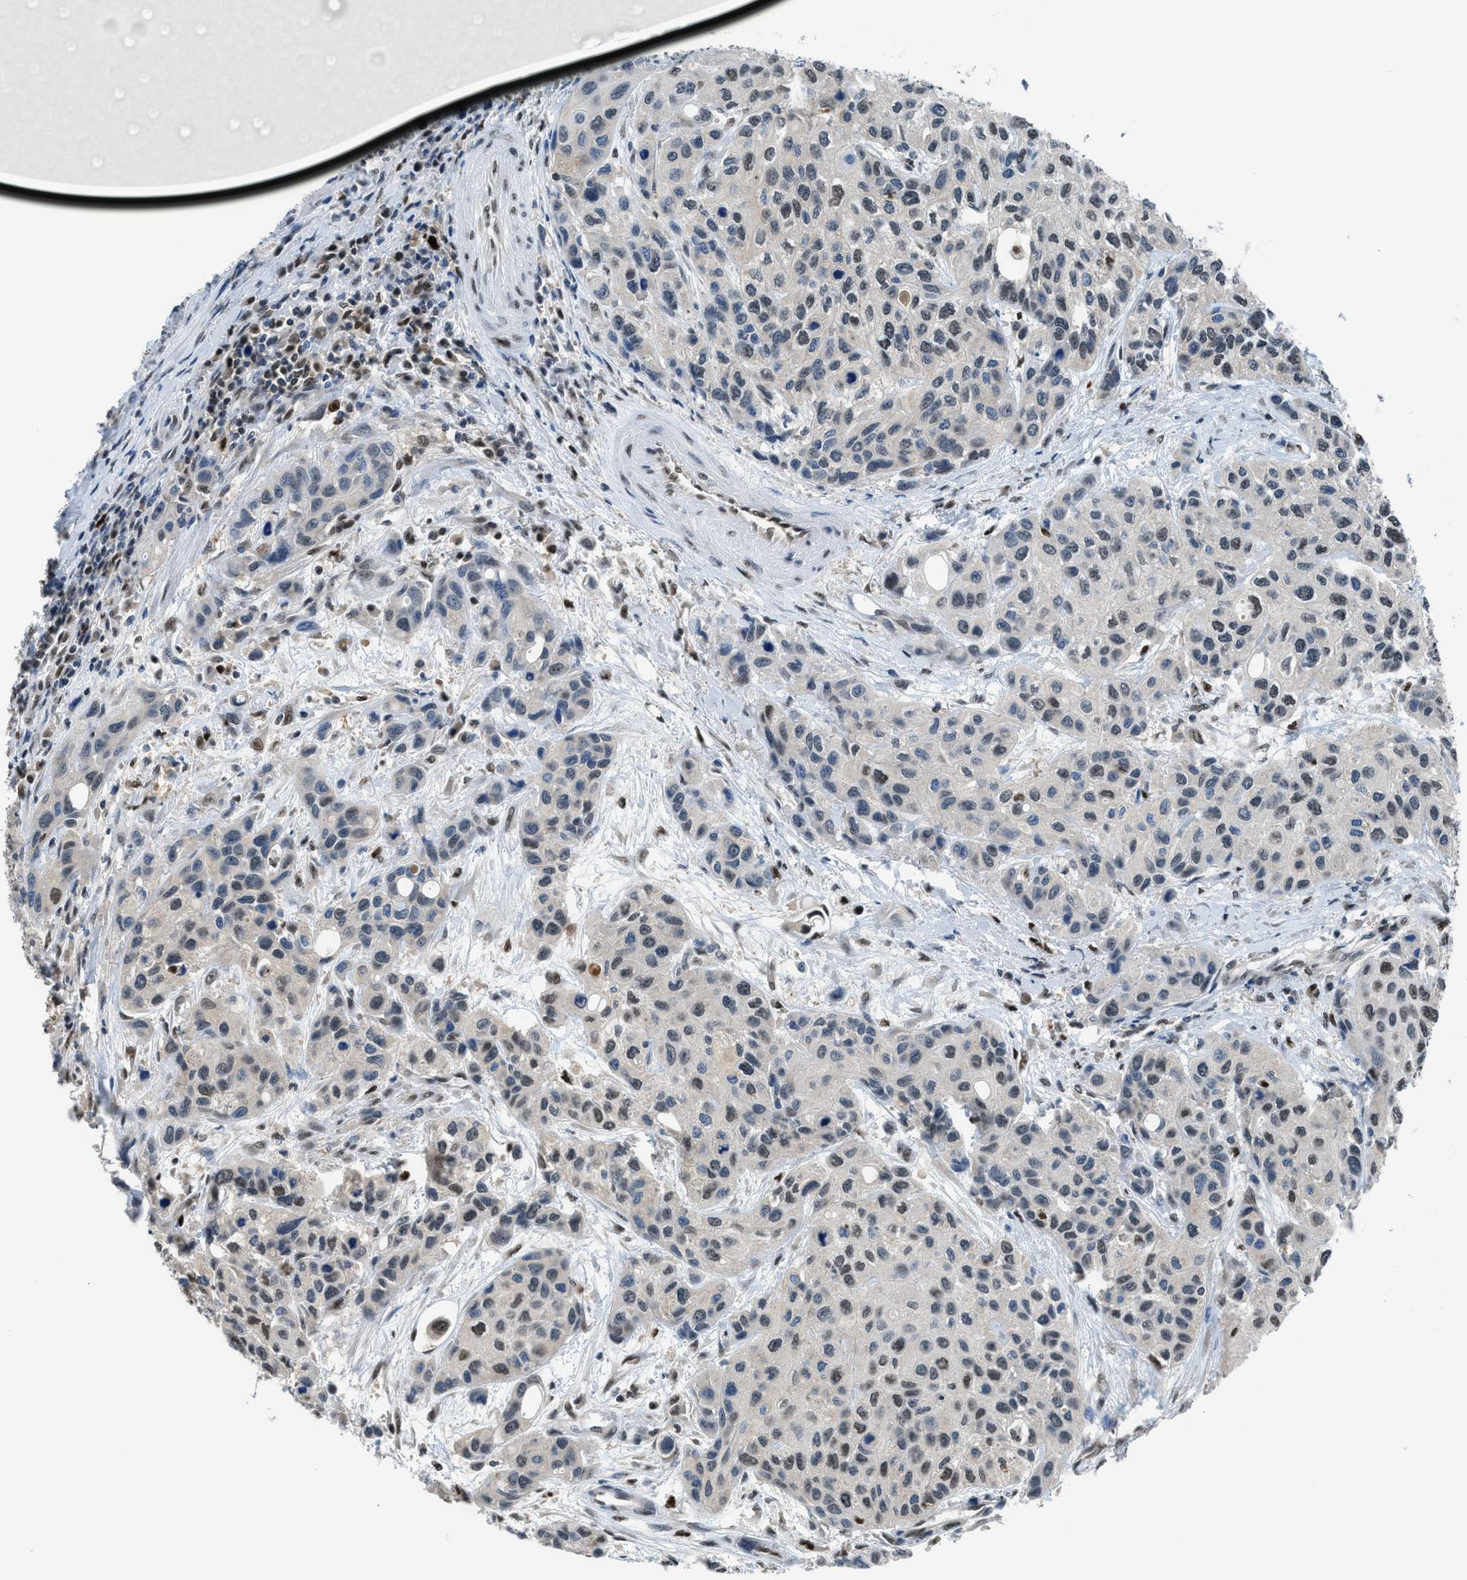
{"staining": {"intensity": "negative", "quantity": "none", "location": "none"}, "tissue": "urothelial cancer", "cell_type": "Tumor cells", "image_type": "cancer", "snomed": [{"axis": "morphology", "description": "Urothelial carcinoma, High grade"}, {"axis": "topography", "description": "Urinary bladder"}], "caption": "An immunohistochemistry photomicrograph of urothelial carcinoma (high-grade) is shown. There is no staining in tumor cells of urothelial carcinoma (high-grade).", "gene": "ALX1", "patient": {"sex": "female", "age": 56}}